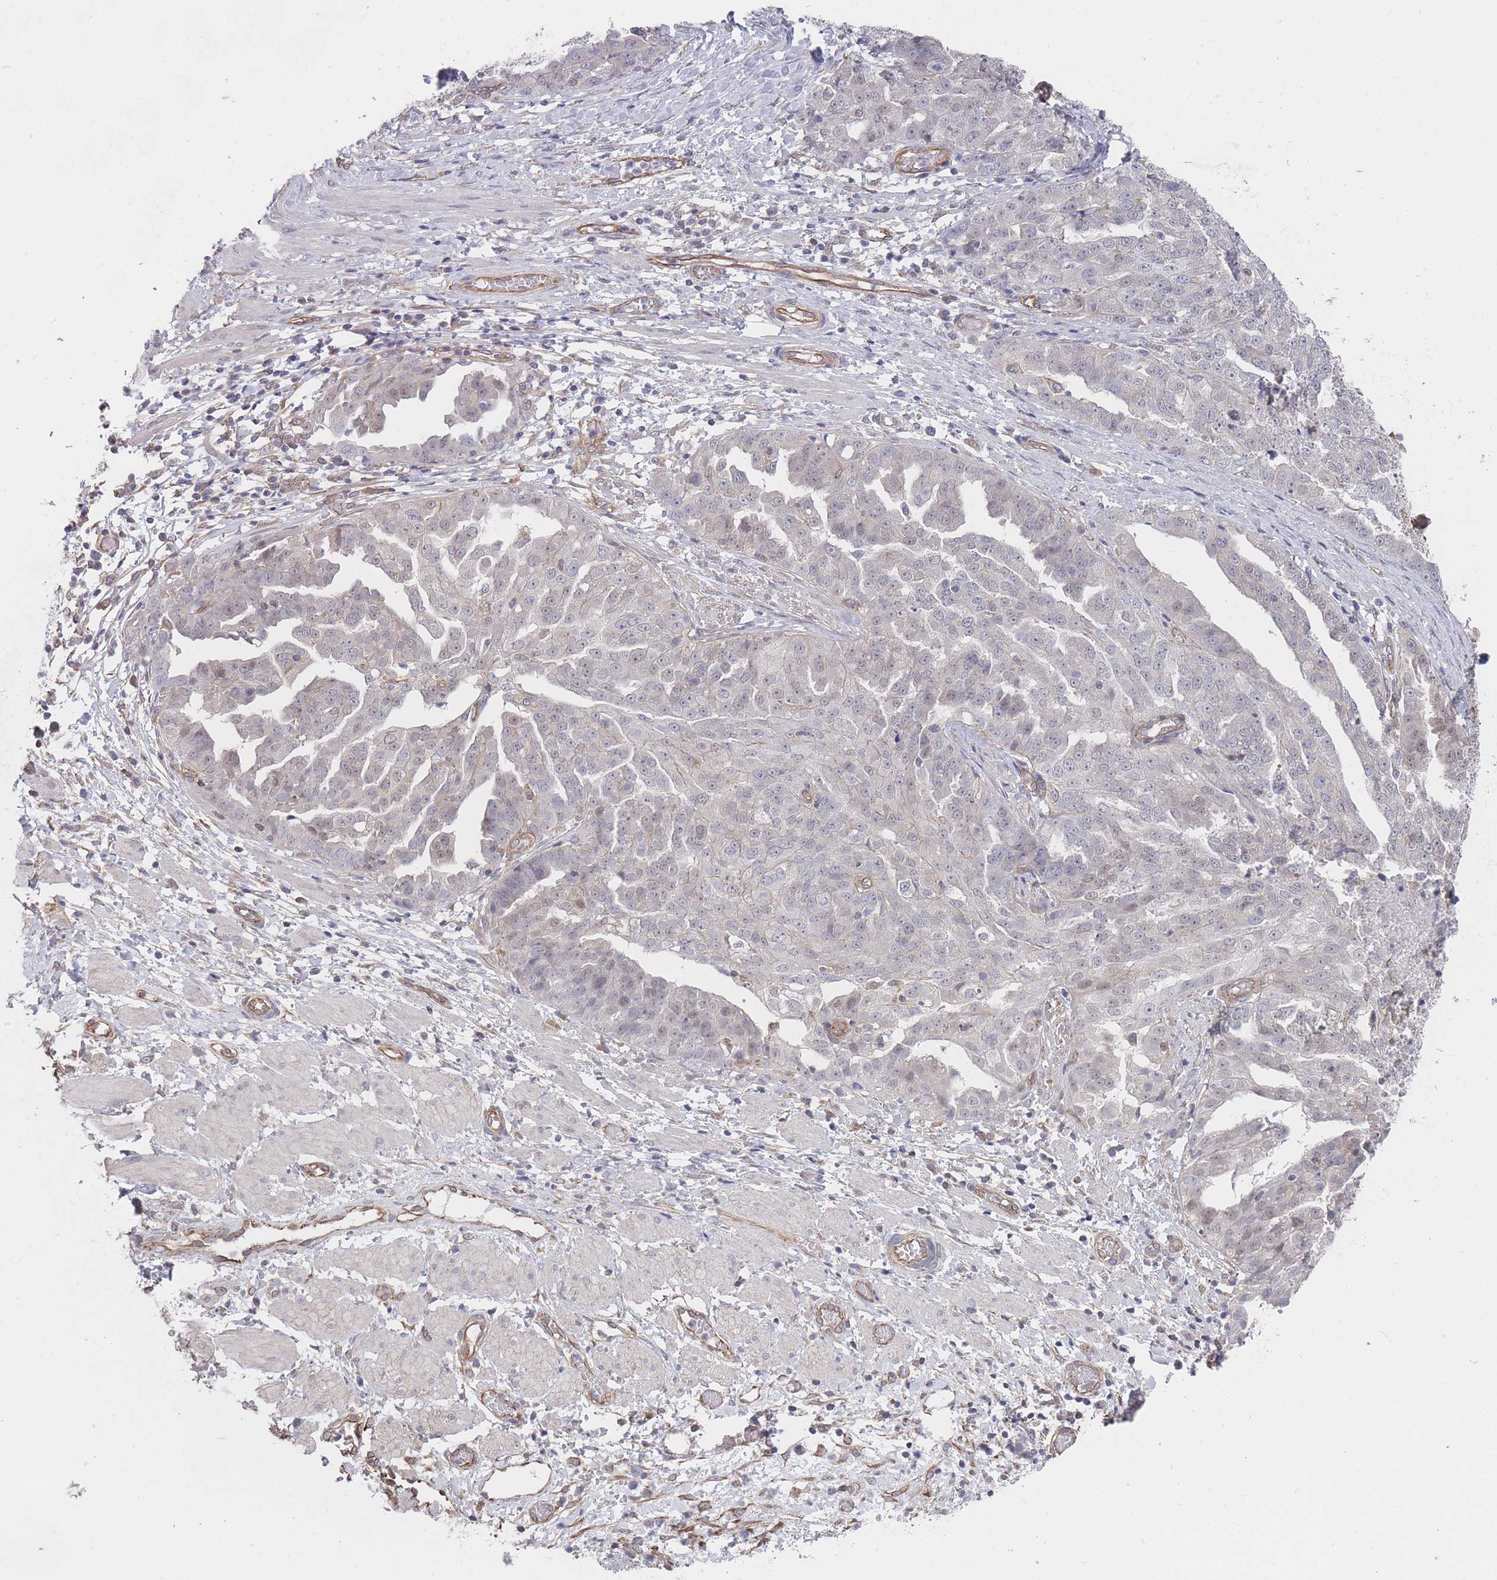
{"staining": {"intensity": "negative", "quantity": "none", "location": "none"}, "tissue": "ovarian cancer", "cell_type": "Tumor cells", "image_type": "cancer", "snomed": [{"axis": "morphology", "description": "Cystadenocarcinoma, serous, NOS"}, {"axis": "topography", "description": "Ovary"}], "caption": "Protein analysis of ovarian cancer (serous cystadenocarcinoma) reveals no significant expression in tumor cells.", "gene": "SLC1A6", "patient": {"sex": "female", "age": 58}}